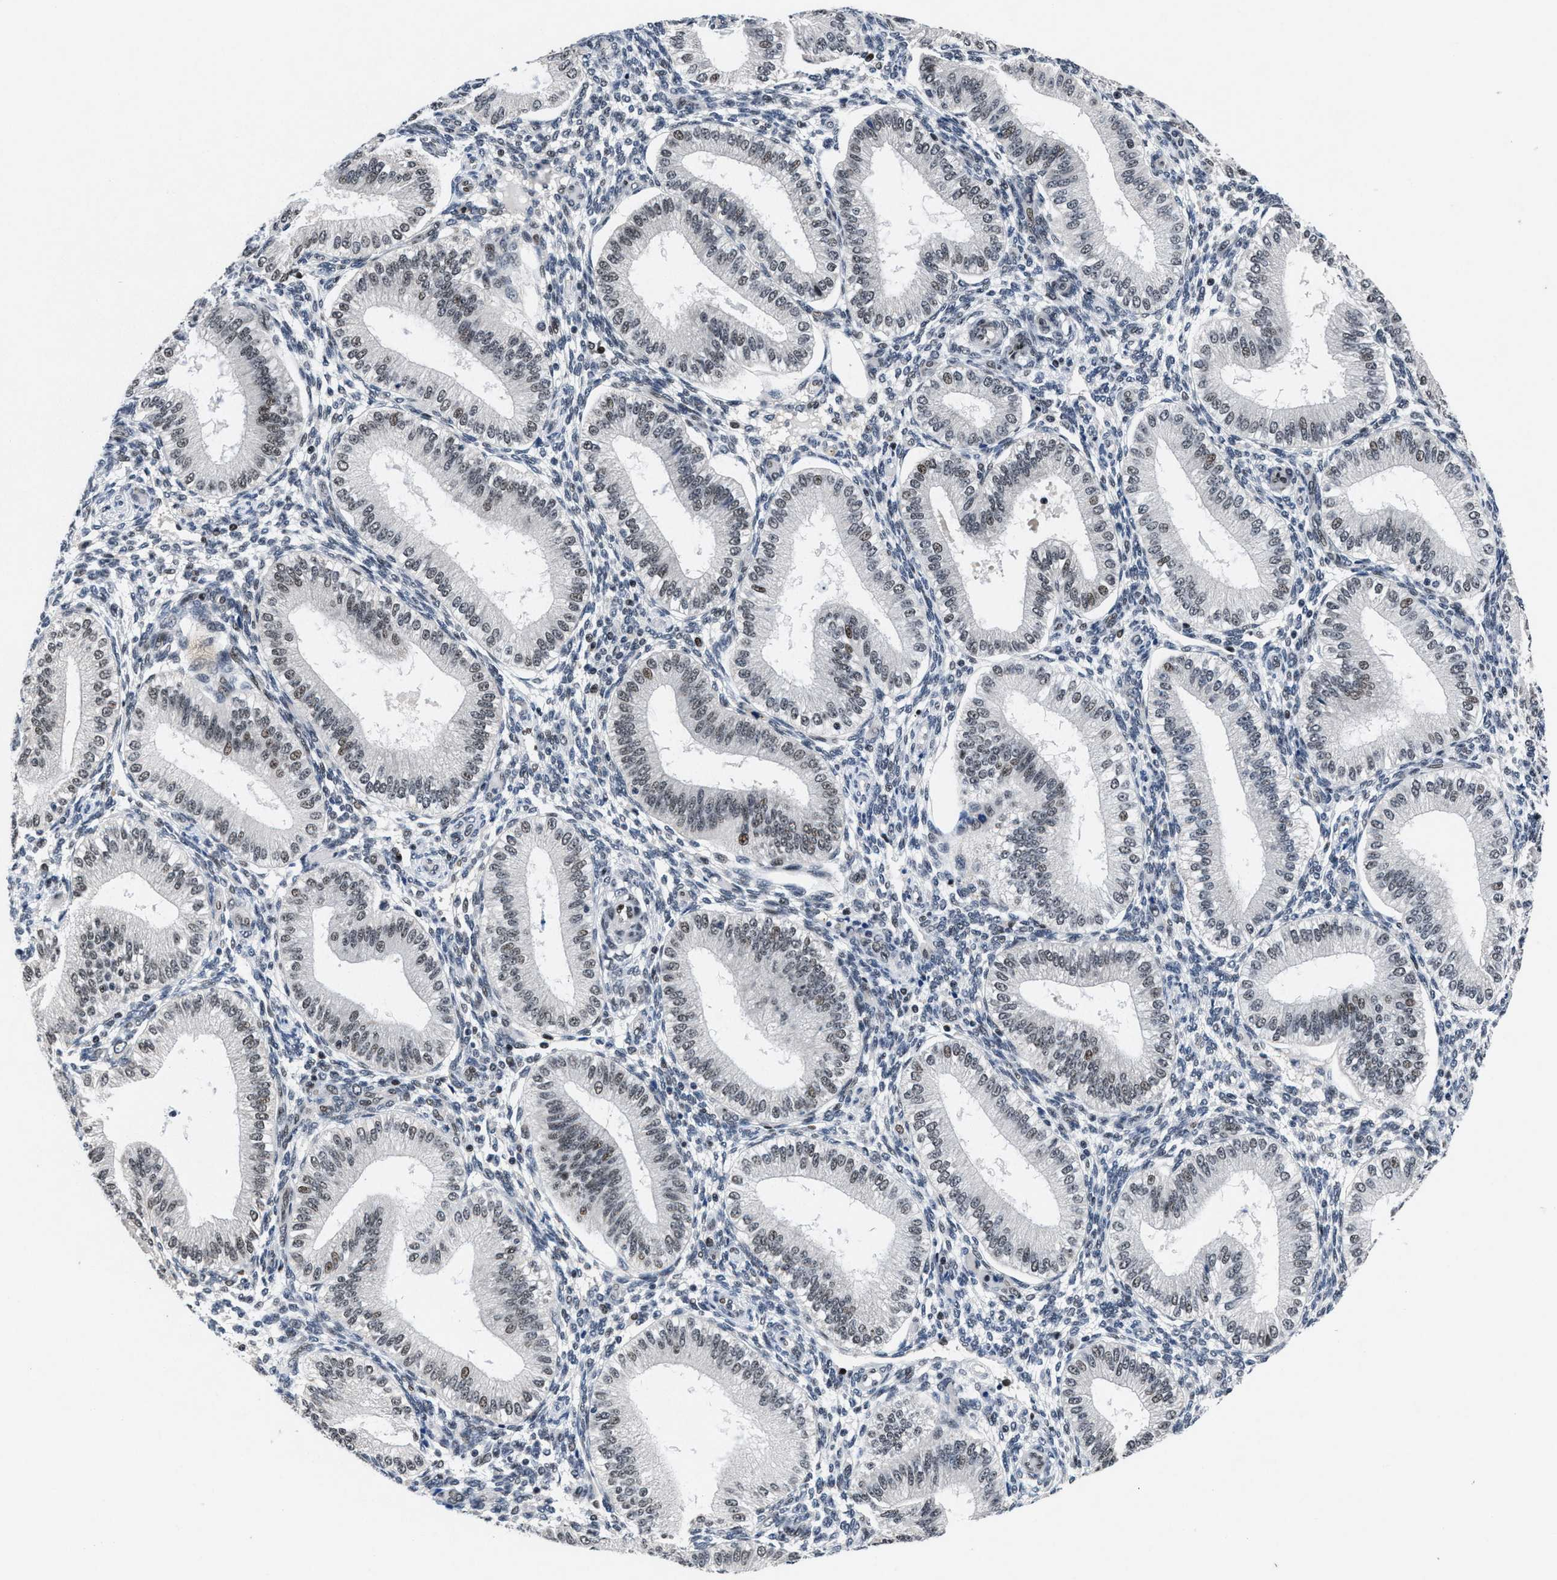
{"staining": {"intensity": "negative", "quantity": "none", "location": "none"}, "tissue": "endometrium", "cell_type": "Cells in endometrial stroma", "image_type": "normal", "snomed": [{"axis": "morphology", "description": "Normal tissue, NOS"}, {"axis": "topography", "description": "Endometrium"}], "caption": "Immunohistochemistry histopathology image of benign endometrium: endometrium stained with DAB (3,3'-diaminobenzidine) exhibits no significant protein positivity in cells in endometrial stroma.", "gene": "WDR81", "patient": {"sex": "female", "age": 39}}